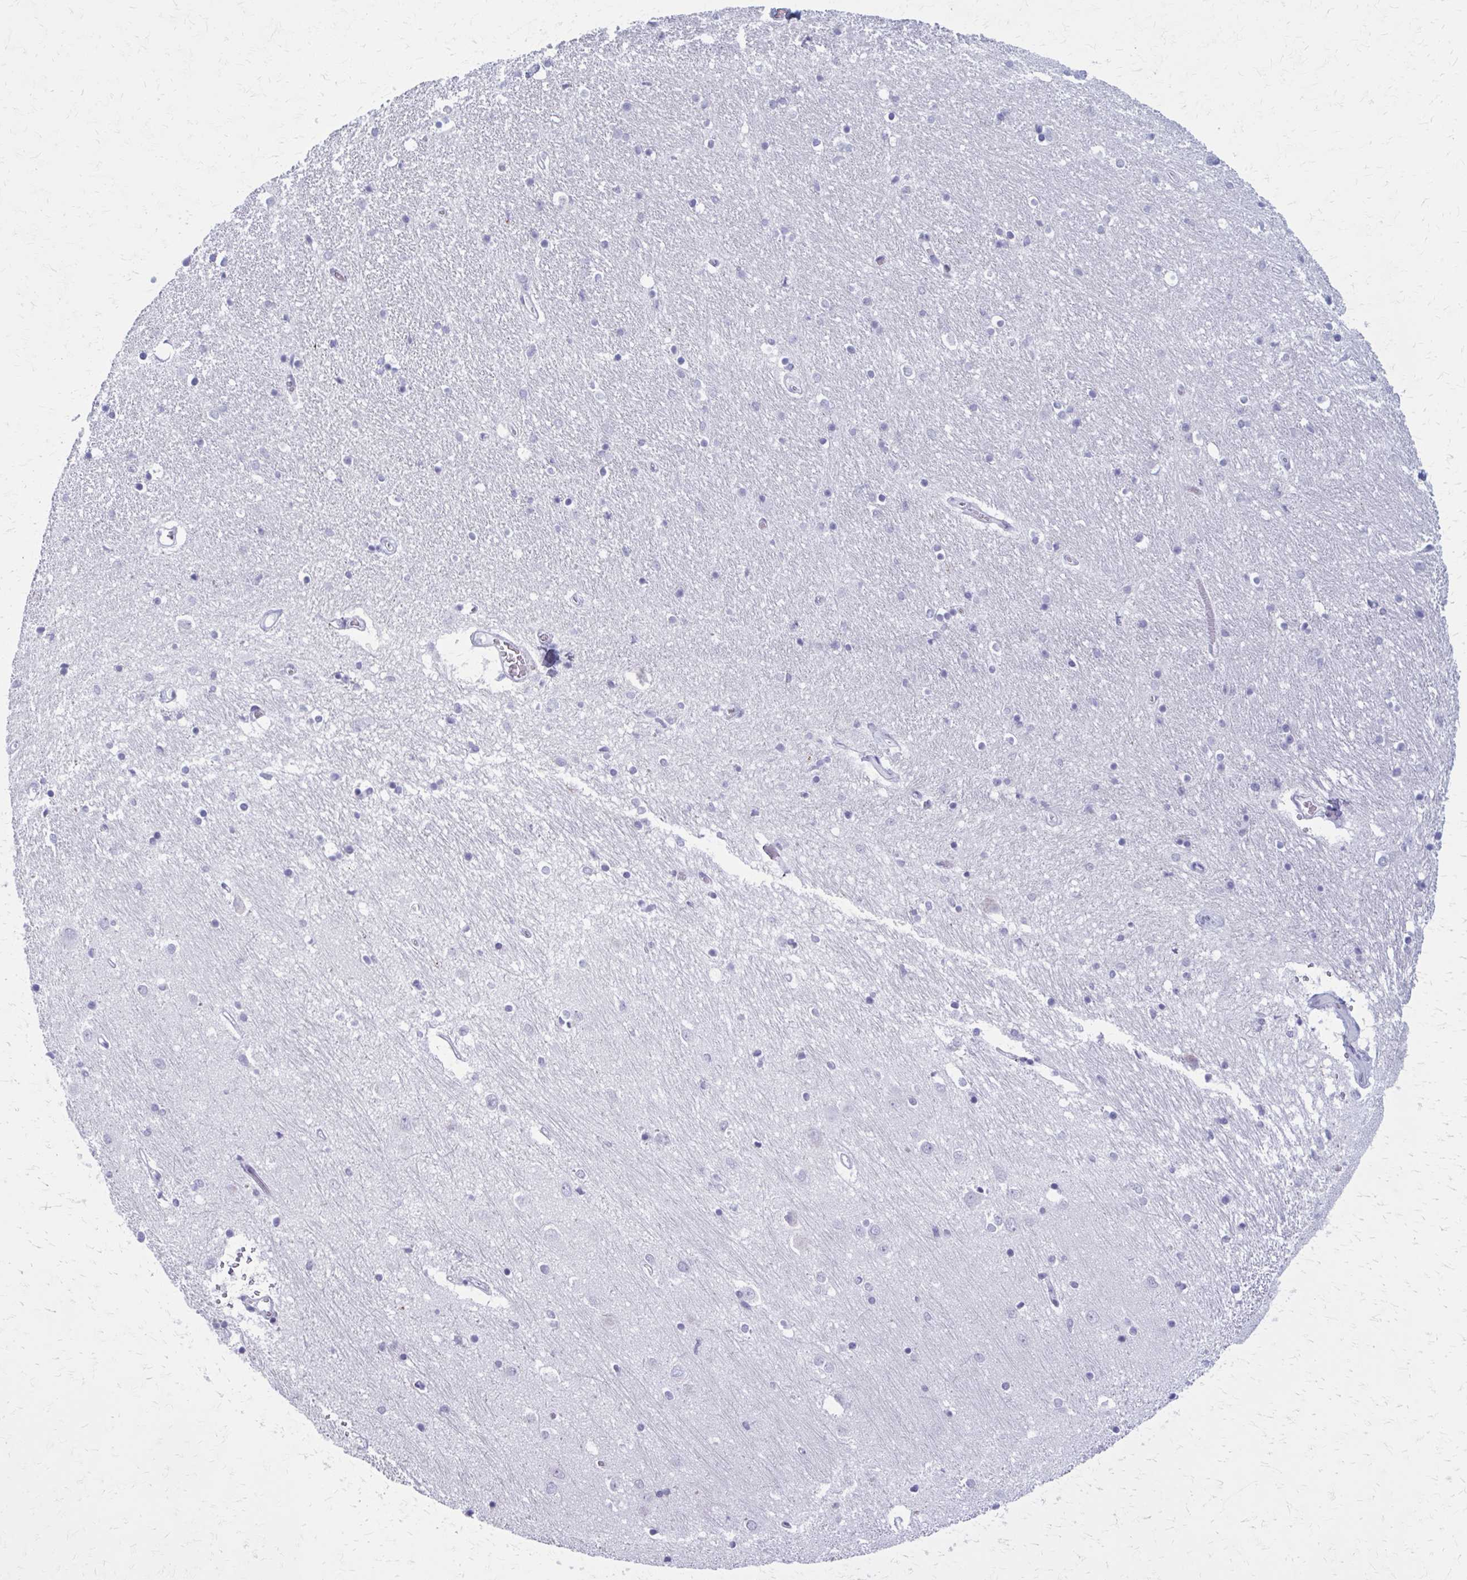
{"staining": {"intensity": "negative", "quantity": "none", "location": "none"}, "tissue": "caudate", "cell_type": "Glial cells", "image_type": "normal", "snomed": [{"axis": "morphology", "description": "Normal tissue, NOS"}, {"axis": "topography", "description": "Lateral ventricle wall"}, {"axis": "topography", "description": "Hippocampus"}], "caption": "The IHC image has no significant positivity in glial cells of caudate. (DAB immunohistochemistry (IHC) with hematoxylin counter stain).", "gene": "CASQ2", "patient": {"sex": "female", "age": 63}}